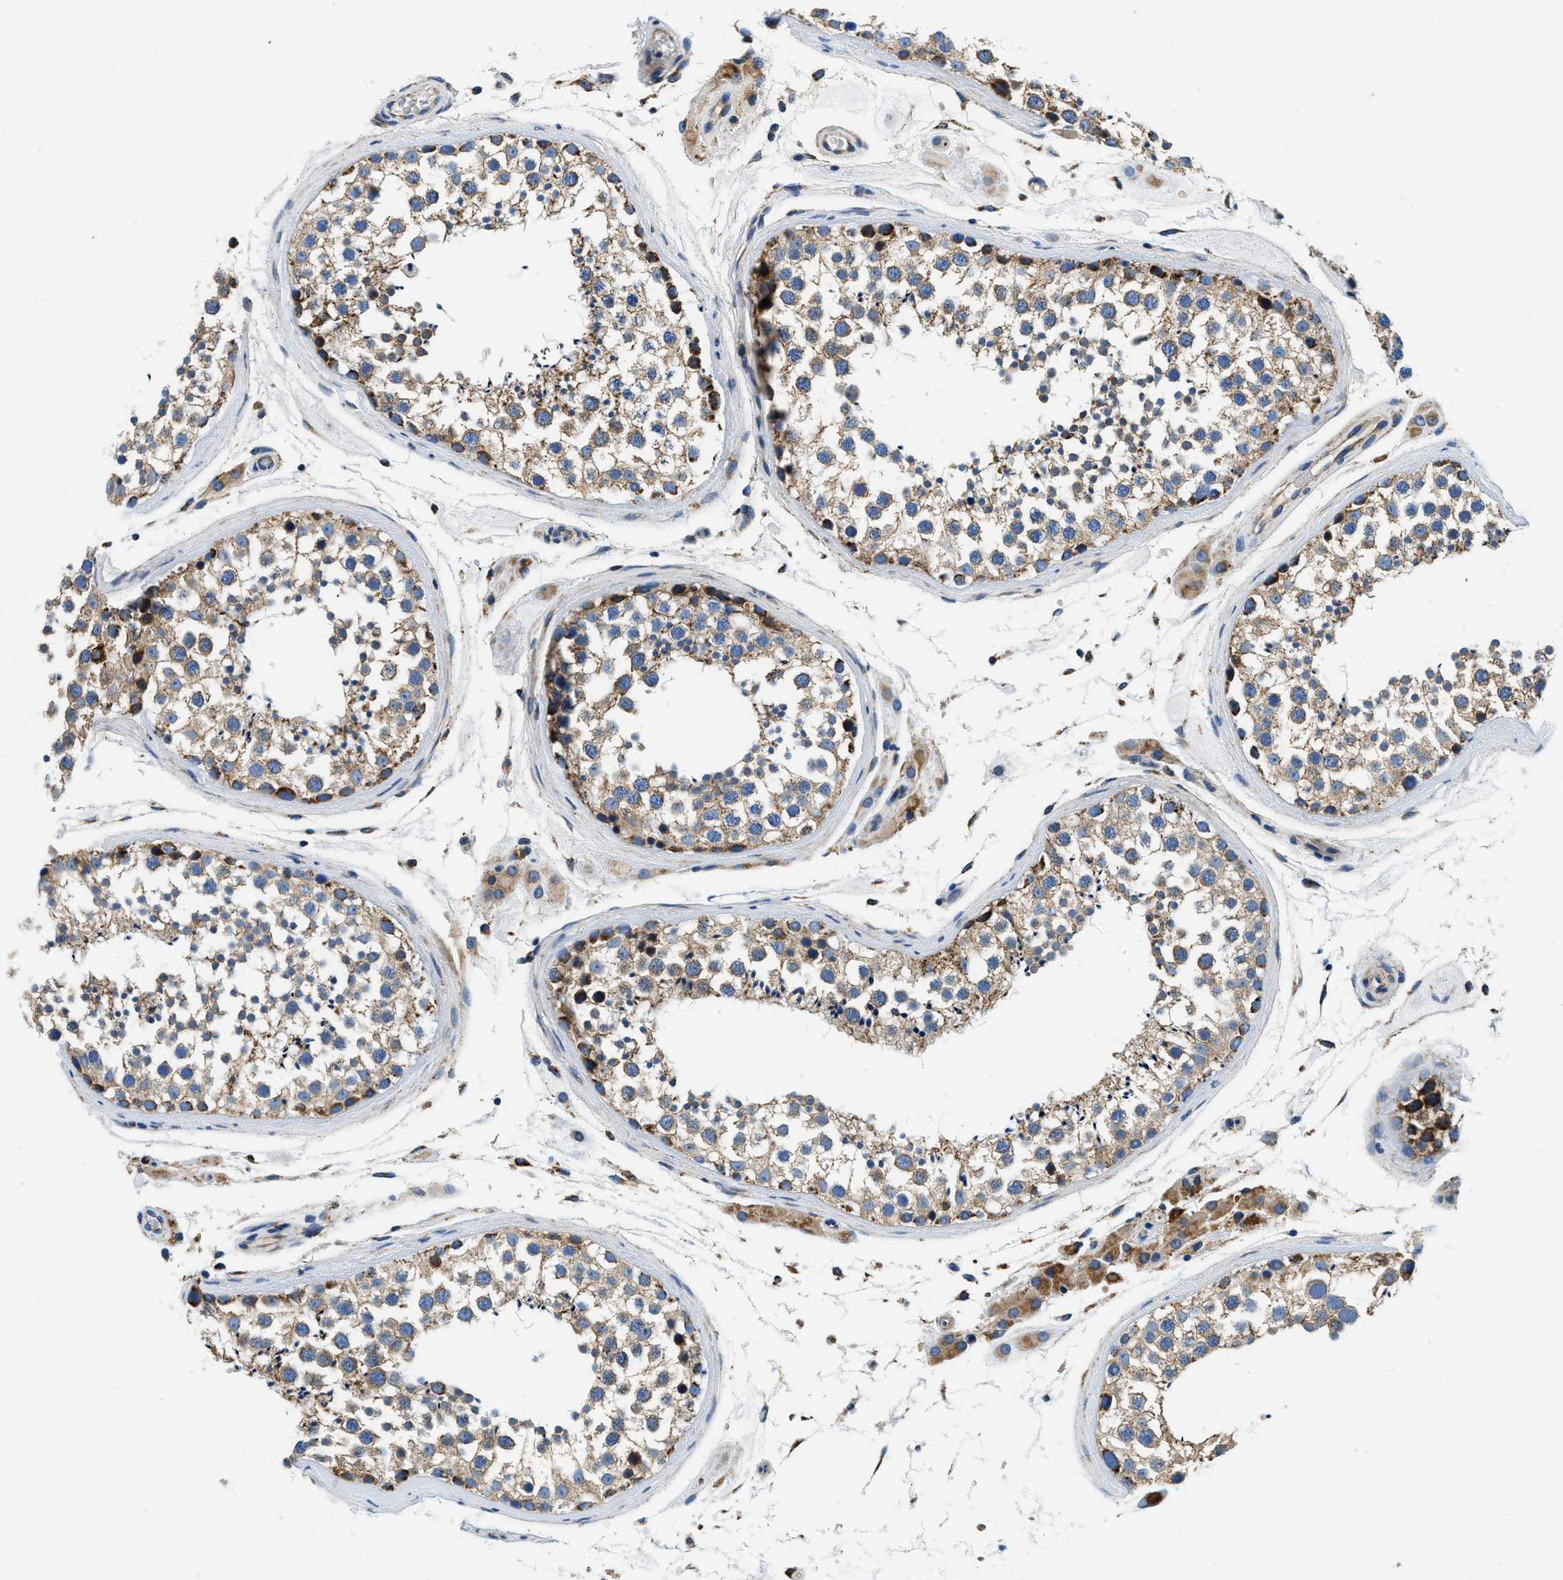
{"staining": {"intensity": "moderate", "quantity": ">75%", "location": "cytoplasmic/membranous"}, "tissue": "testis", "cell_type": "Cells in seminiferous ducts", "image_type": "normal", "snomed": [{"axis": "morphology", "description": "Normal tissue, NOS"}, {"axis": "topography", "description": "Testis"}], "caption": "Protein staining of unremarkable testis displays moderate cytoplasmic/membranous staining in approximately >75% of cells in seminiferous ducts.", "gene": "SAMD4B", "patient": {"sex": "male", "age": 46}}